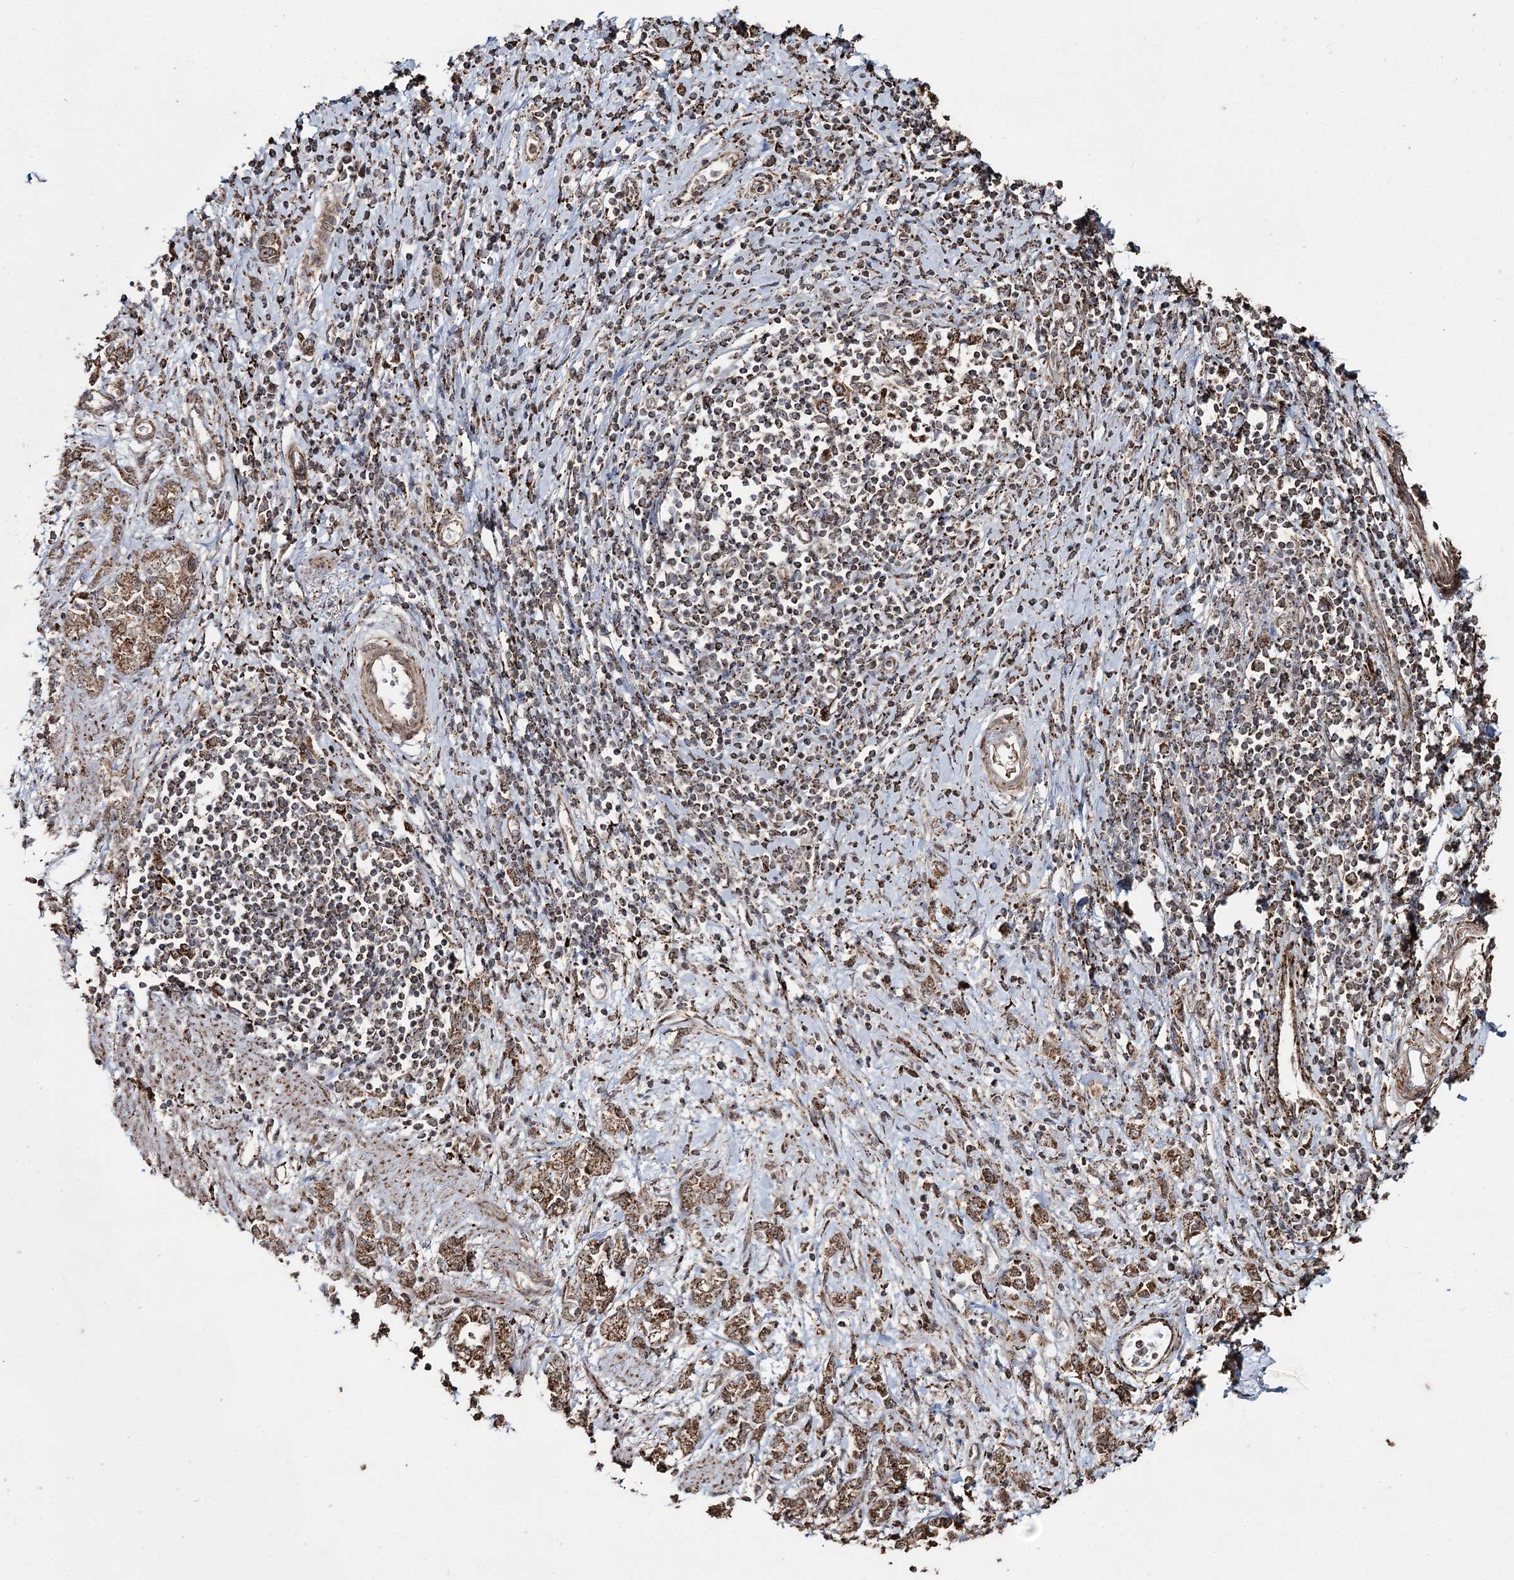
{"staining": {"intensity": "moderate", "quantity": ">75%", "location": "cytoplasmic/membranous"}, "tissue": "stomach cancer", "cell_type": "Tumor cells", "image_type": "cancer", "snomed": [{"axis": "morphology", "description": "Adenocarcinoma, NOS"}, {"axis": "topography", "description": "Stomach"}], "caption": "Immunohistochemistry (IHC) micrograph of human stomach adenocarcinoma stained for a protein (brown), which shows medium levels of moderate cytoplasmic/membranous positivity in about >75% of tumor cells.", "gene": "SLF2", "patient": {"sex": "female", "age": 76}}